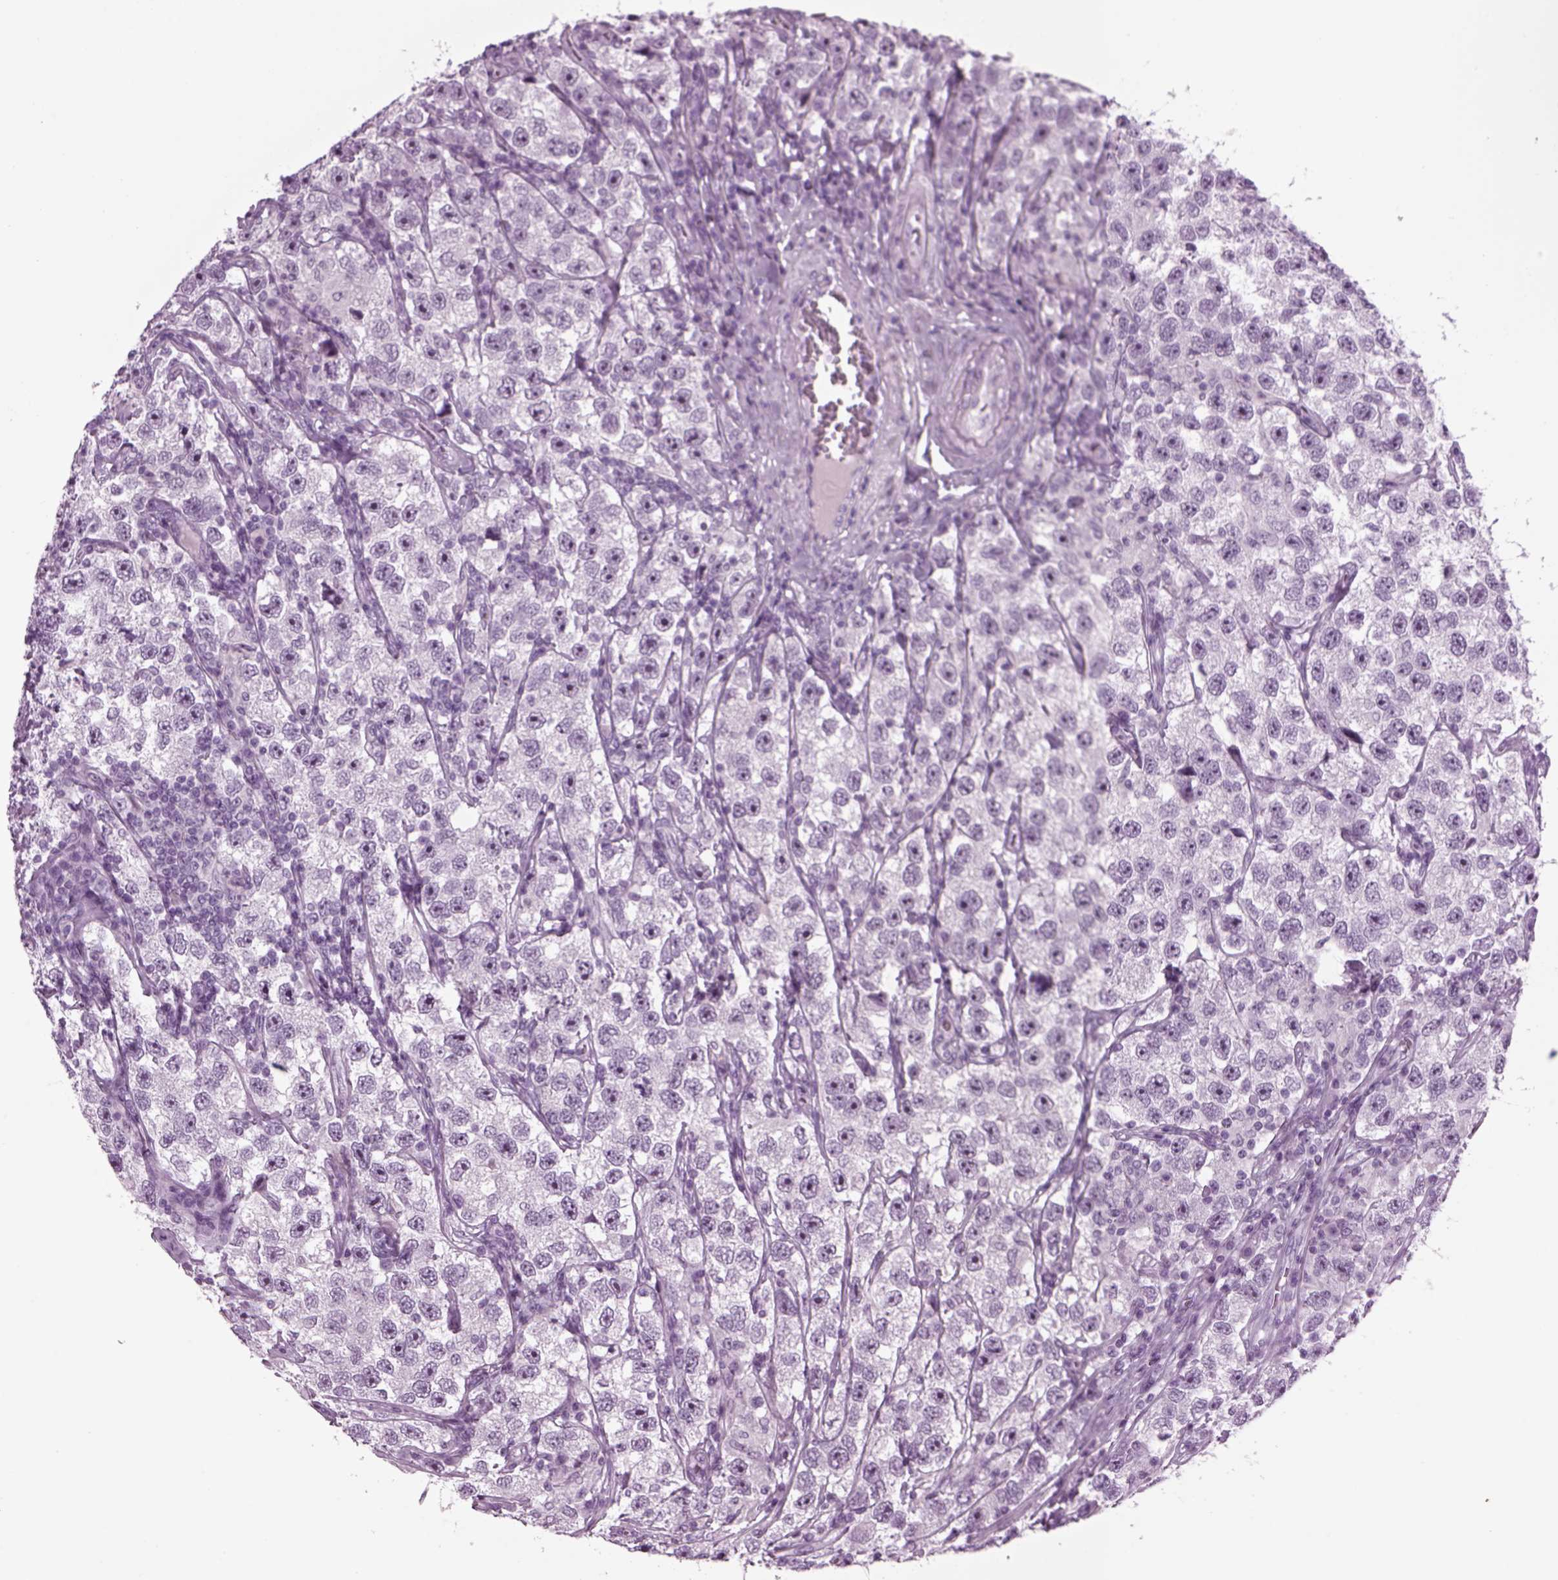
{"staining": {"intensity": "negative", "quantity": "none", "location": "none"}, "tissue": "testis cancer", "cell_type": "Tumor cells", "image_type": "cancer", "snomed": [{"axis": "morphology", "description": "Seminoma, NOS"}, {"axis": "topography", "description": "Testis"}], "caption": "Human testis cancer stained for a protein using immunohistochemistry displays no staining in tumor cells.", "gene": "FAM24A", "patient": {"sex": "male", "age": 26}}